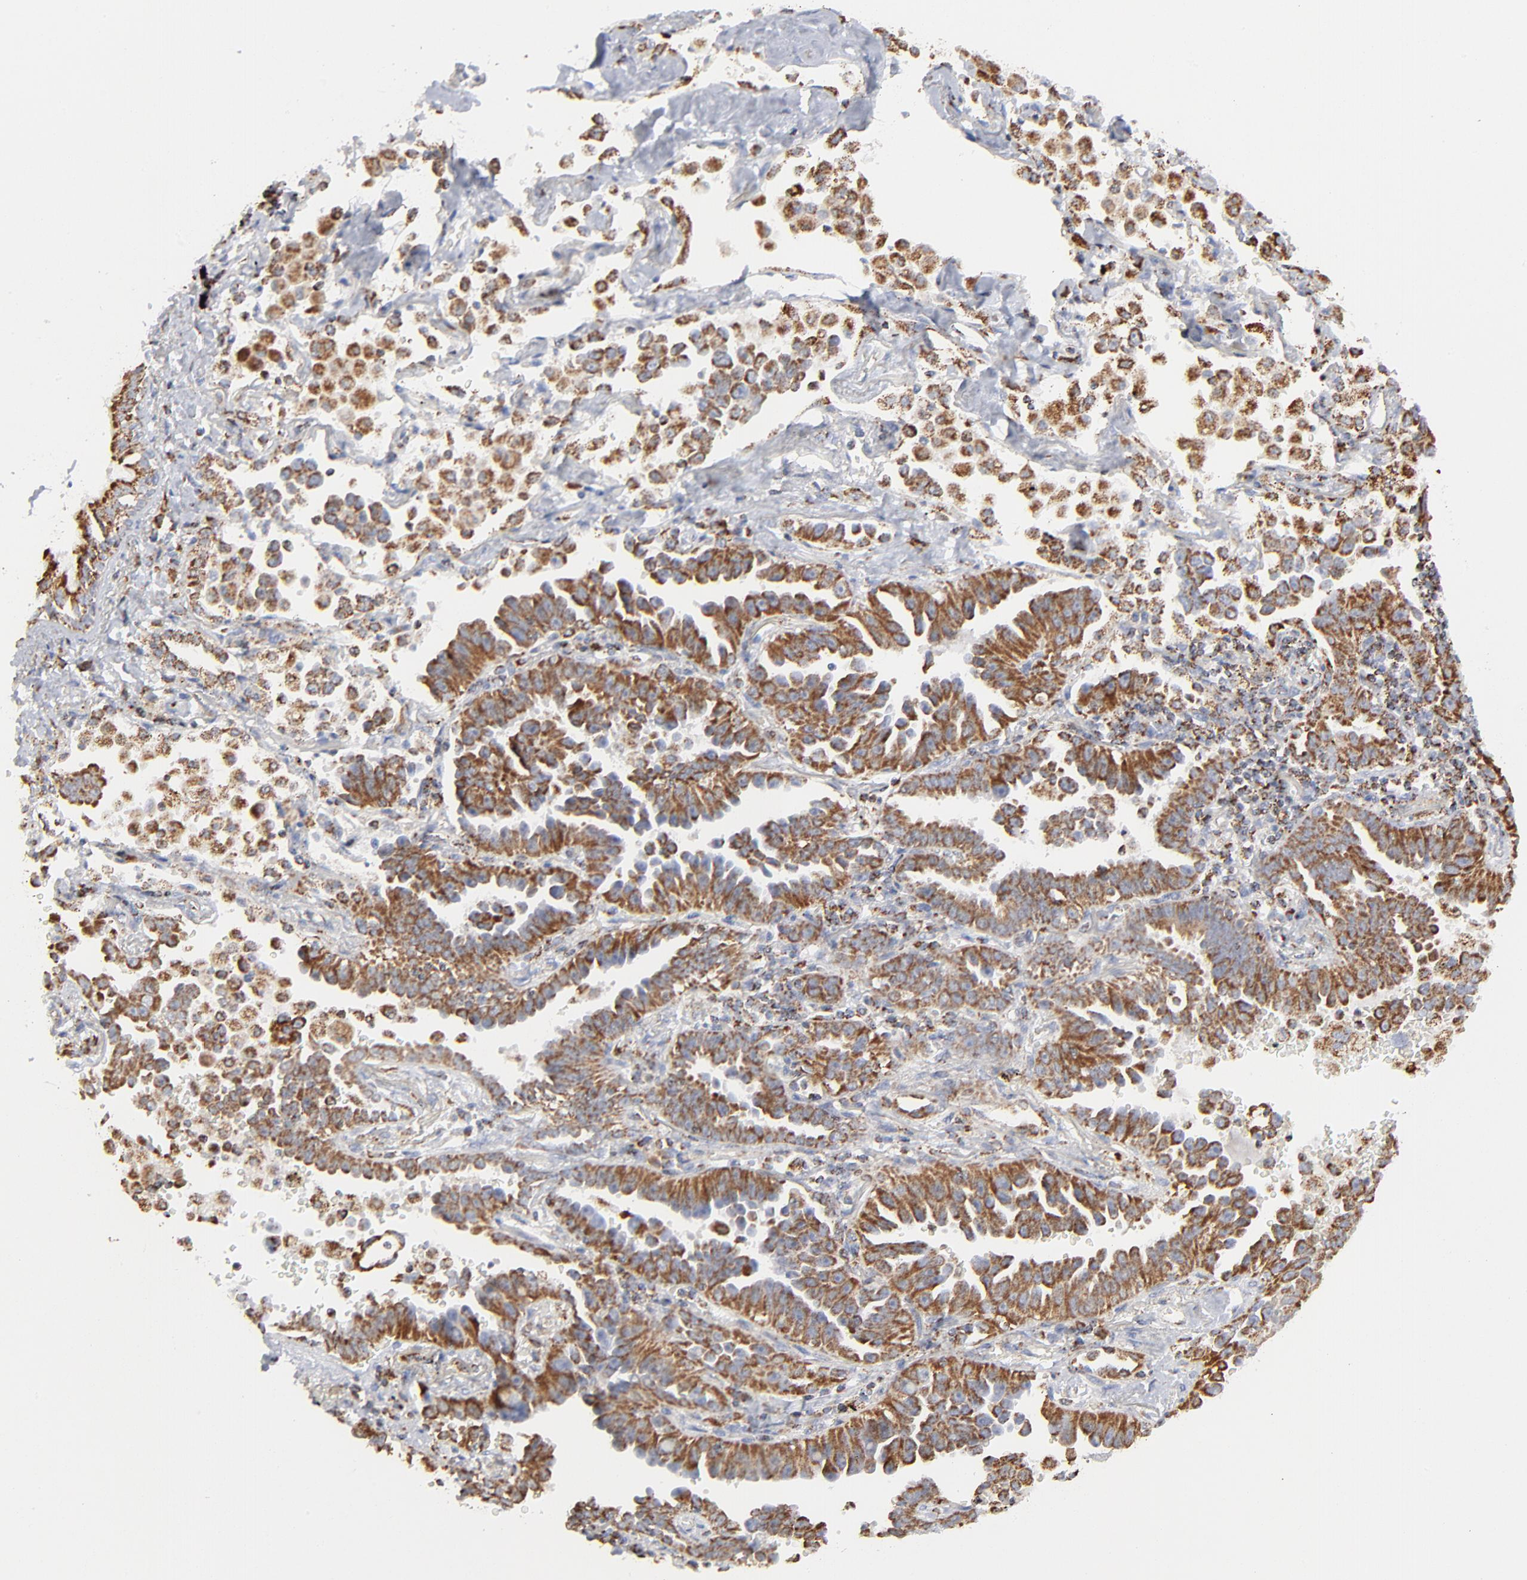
{"staining": {"intensity": "strong", "quantity": ">75%", "location": "cytoplasmic/membranous"}, "tissue": "lung cancer", "cell_type": "Tumor cells", "image_type": "cancer", "snomed": [{"axis": "morphology", "description": "Adenocarcinoma, NOS"}, {"axis": "topography", "description": "Lung"}], "caption": "Protein expression analysis of human lung cancer (adenocarcinoma) reveals strong cytoplasmic/membranous expression in approximately >75% of tumor cells.", "gene": "ASB3", "patient": {"sex": "female", "age": 64}}